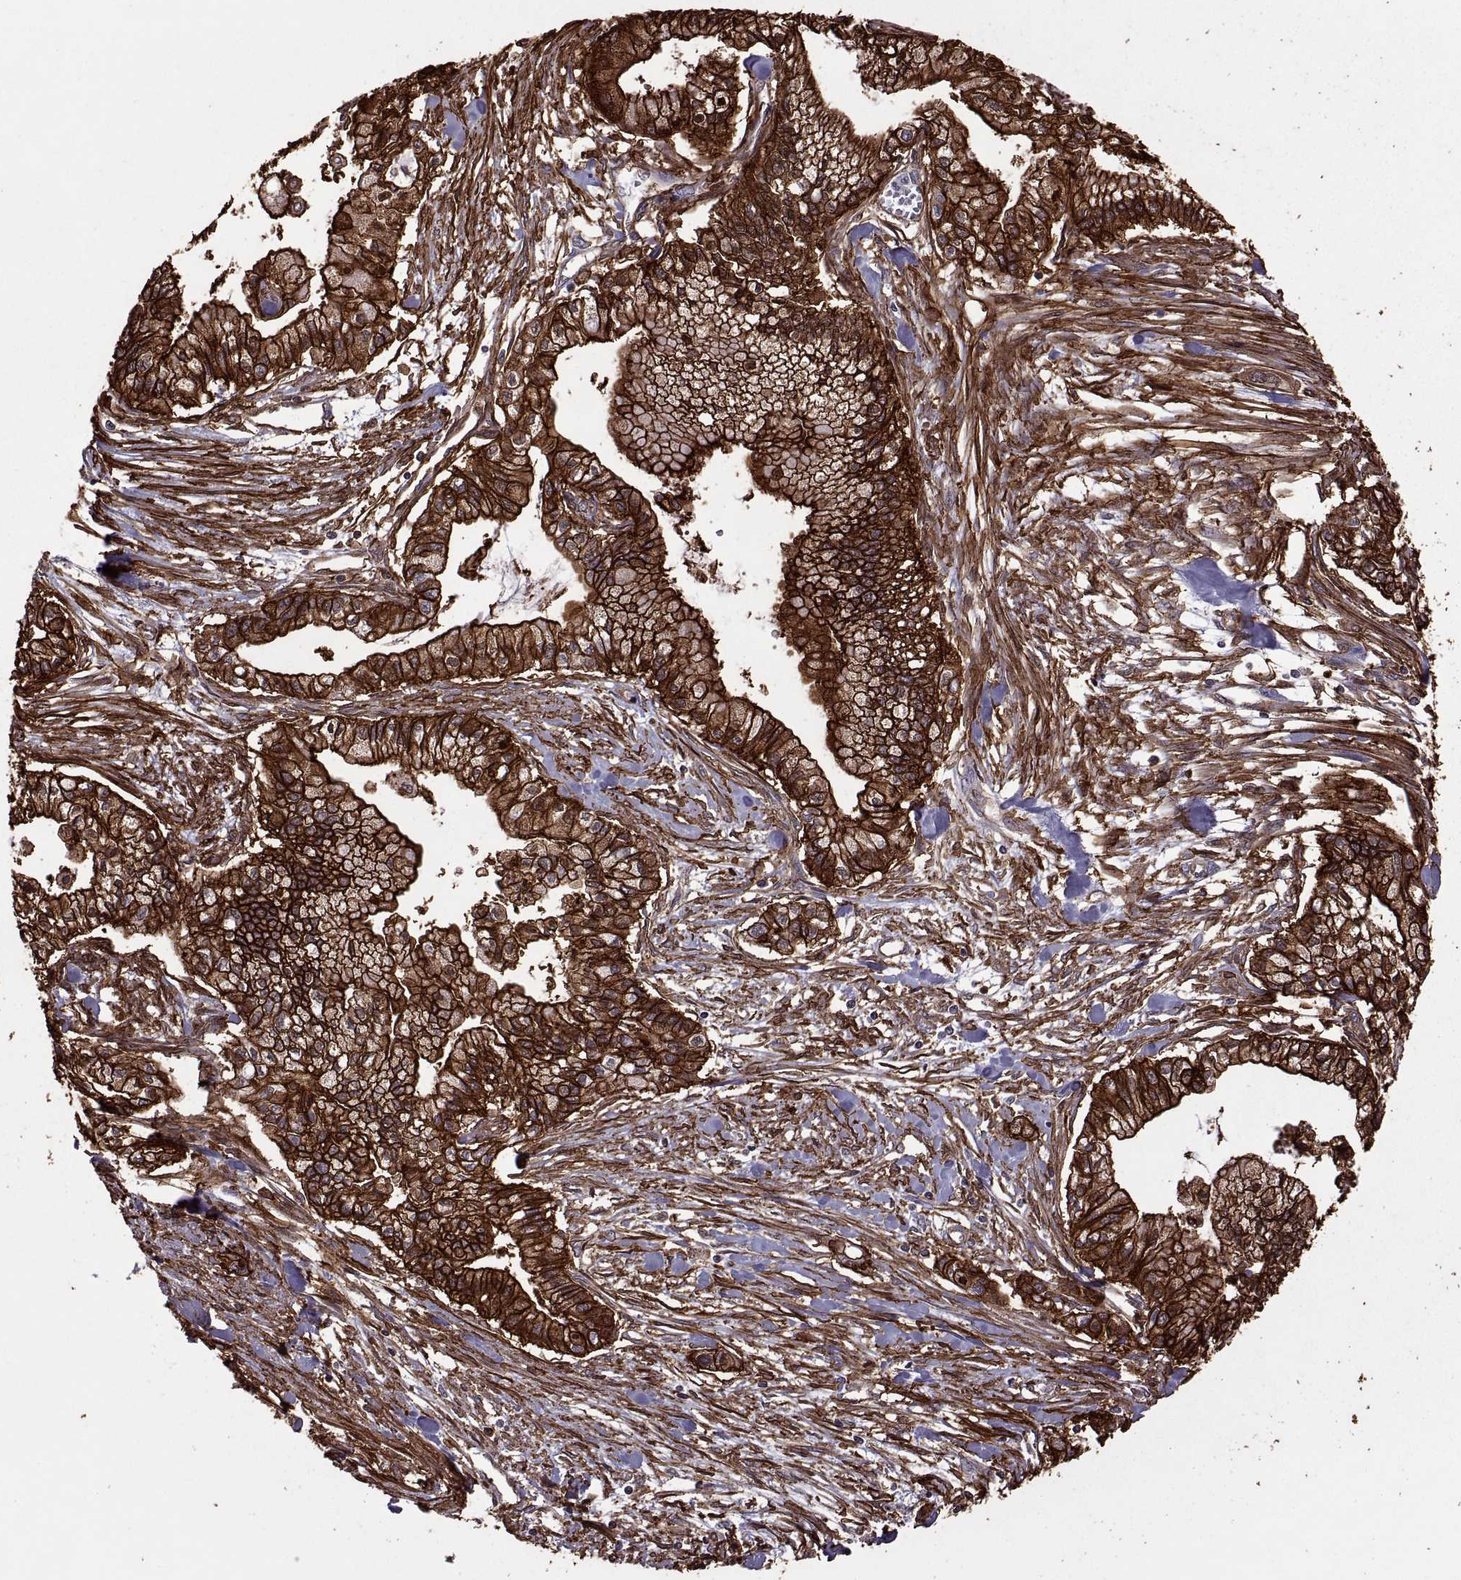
{"staining": {"intensity": "strong", "quantity": ">75%", "location": "cytoplasmic/membranous"}, "tissue": "pancreatic cancer", "cell_type": "Tumor cells", "image_type": "cancer", "snomed": [{"axis": "morphology", "description": "Adenocarcinoma, NOS"}, {"axis": "topography", "description": "Pancreas"}], "caption": "Human adenocarcinoma (pancreatic) stained for a protein (brown) displays strong cytoplasmic/membranous positive positivity in about >75% of tumor cells.", "gene": "S100A10", "patient": {"sex": "male", "age": 54}}